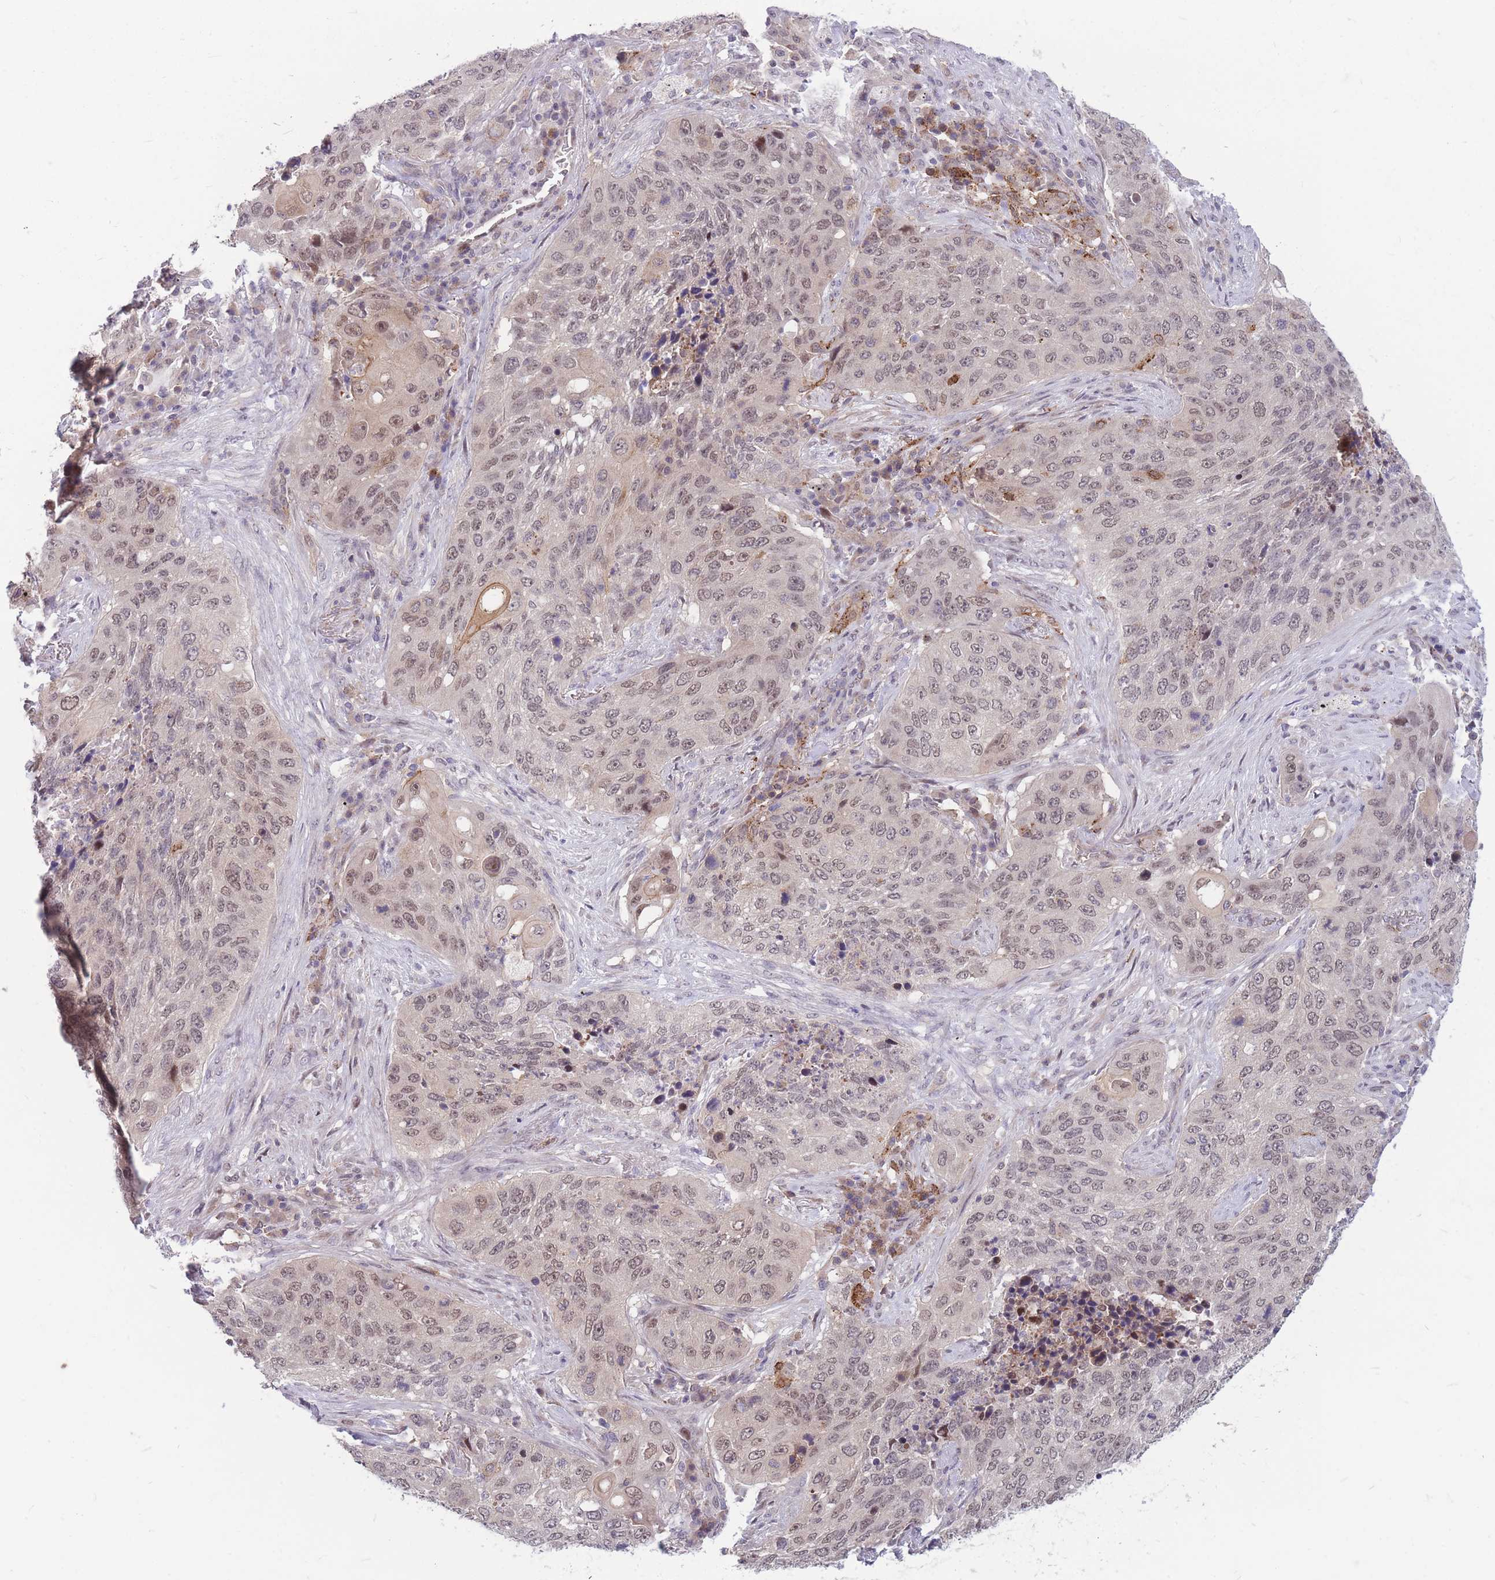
{"staining": {"intensity": "weak", "quantity": ">75%", "location": "nuclear"}, "tissue": "lung cancer", "cell_type": "Tumor cells", "image_type": "cancer", "snomed": [{"axis": "morphology", "description": "Squamous cell carcinoma, NOS"}, {"axis": "topography", "description": "Lung"}], "caption": "Lung cancer (squamous cell carcinoma) stained with a protein marker displays weak staining in tumor cells.", "gene": "TCF20", "patient": {"sex": "female", "age": 63}}